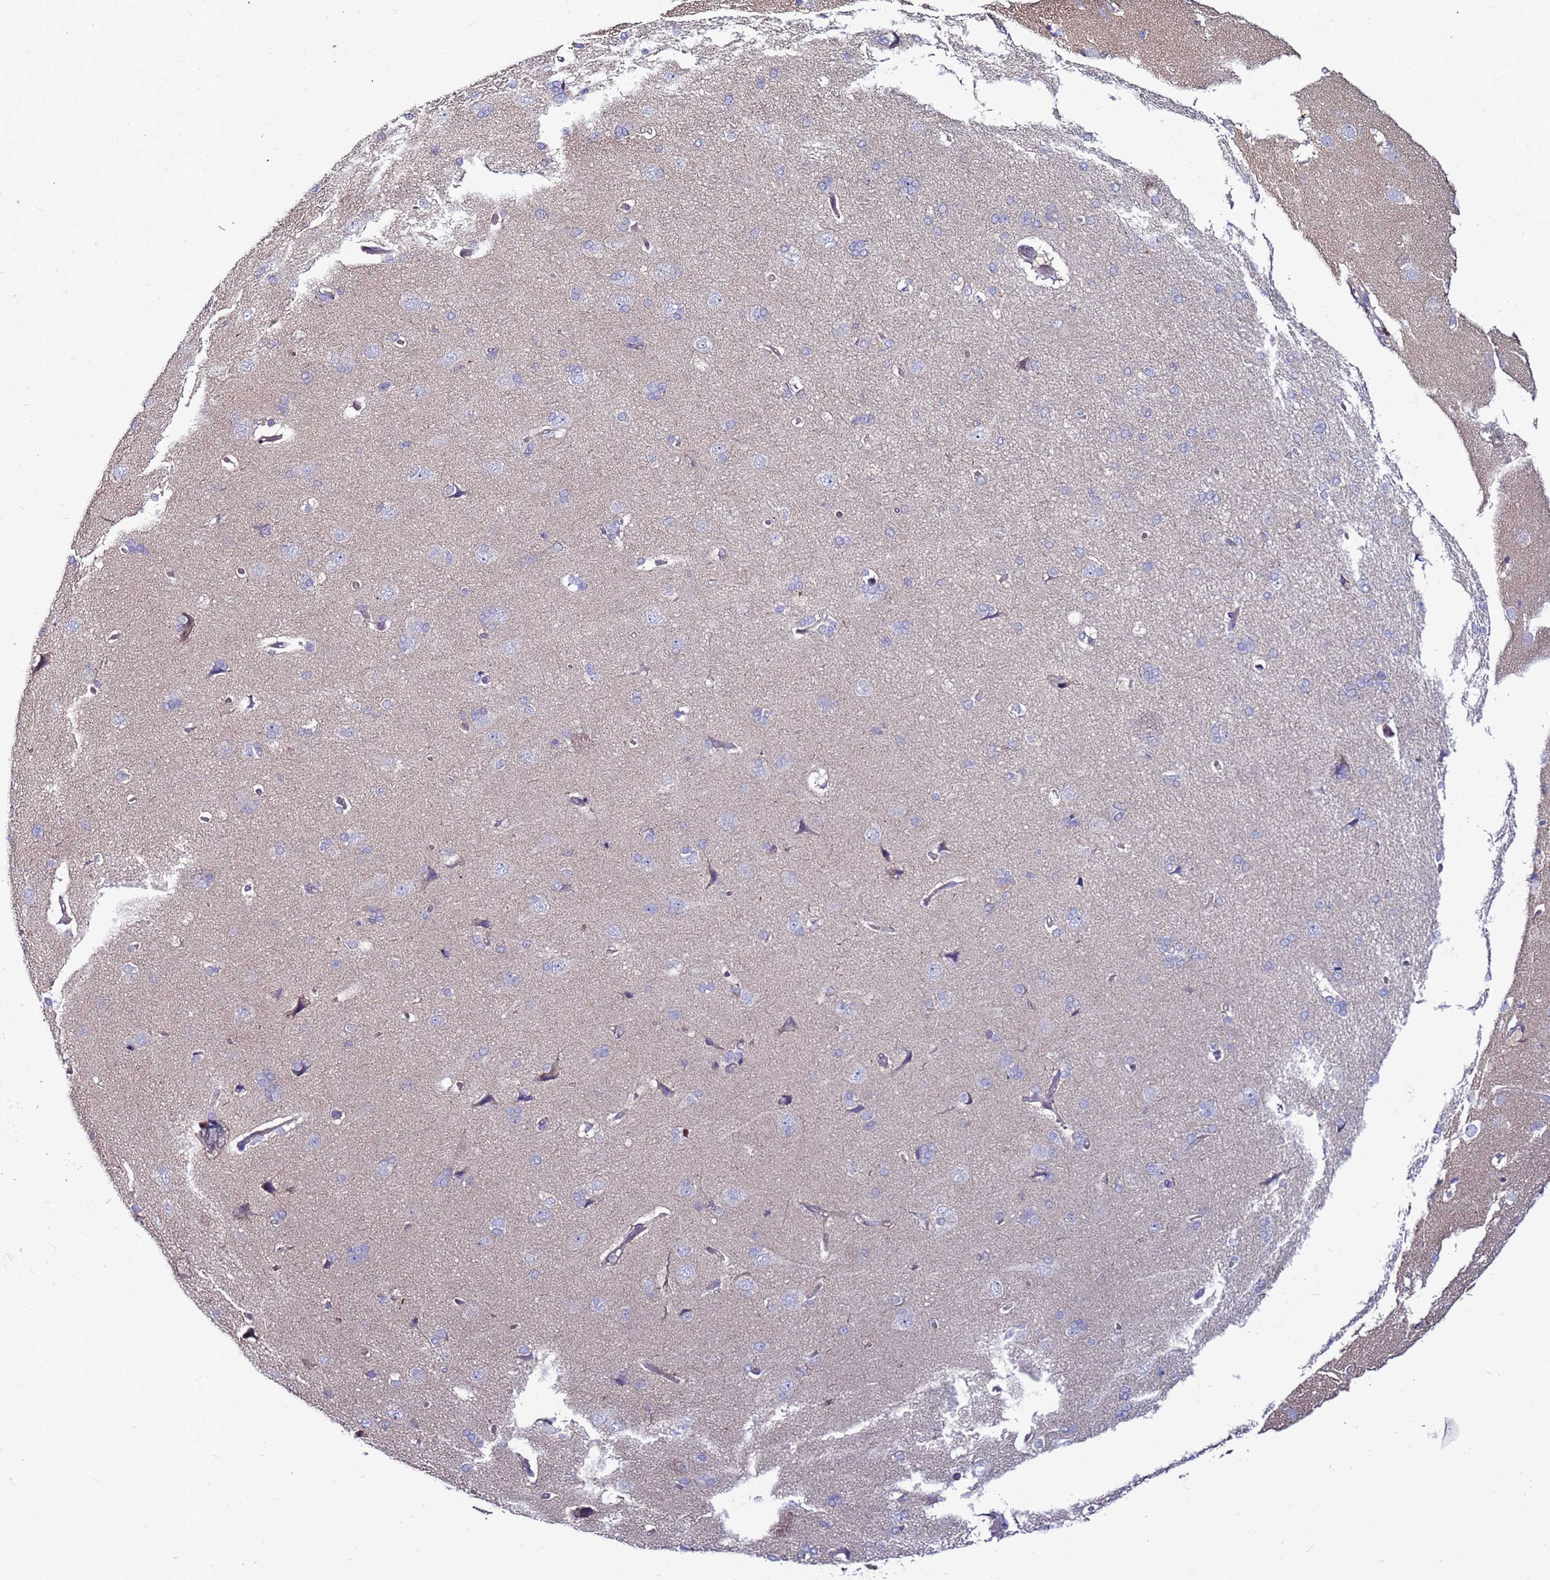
{"staining": {"intensity": "weak", "quantity": "<25%", "location": "cytoplasmic/membranous"}, "tissue": "cerebral cortex", "cell_type": "Endothelial cells", "image_type": "normal", "snomed": [{"axis": "morphology", "description": "Normal tissue, NOS"}, {"axis": "topography", "description": "Cerebral cortex"}], "caption": "Endothelial cells show no significant positivity in unremarkable cerebral cortex. Nuclei are stained in blue.", "gene": "NRN1L", "patient": {"sex": "male", "age": 62}}